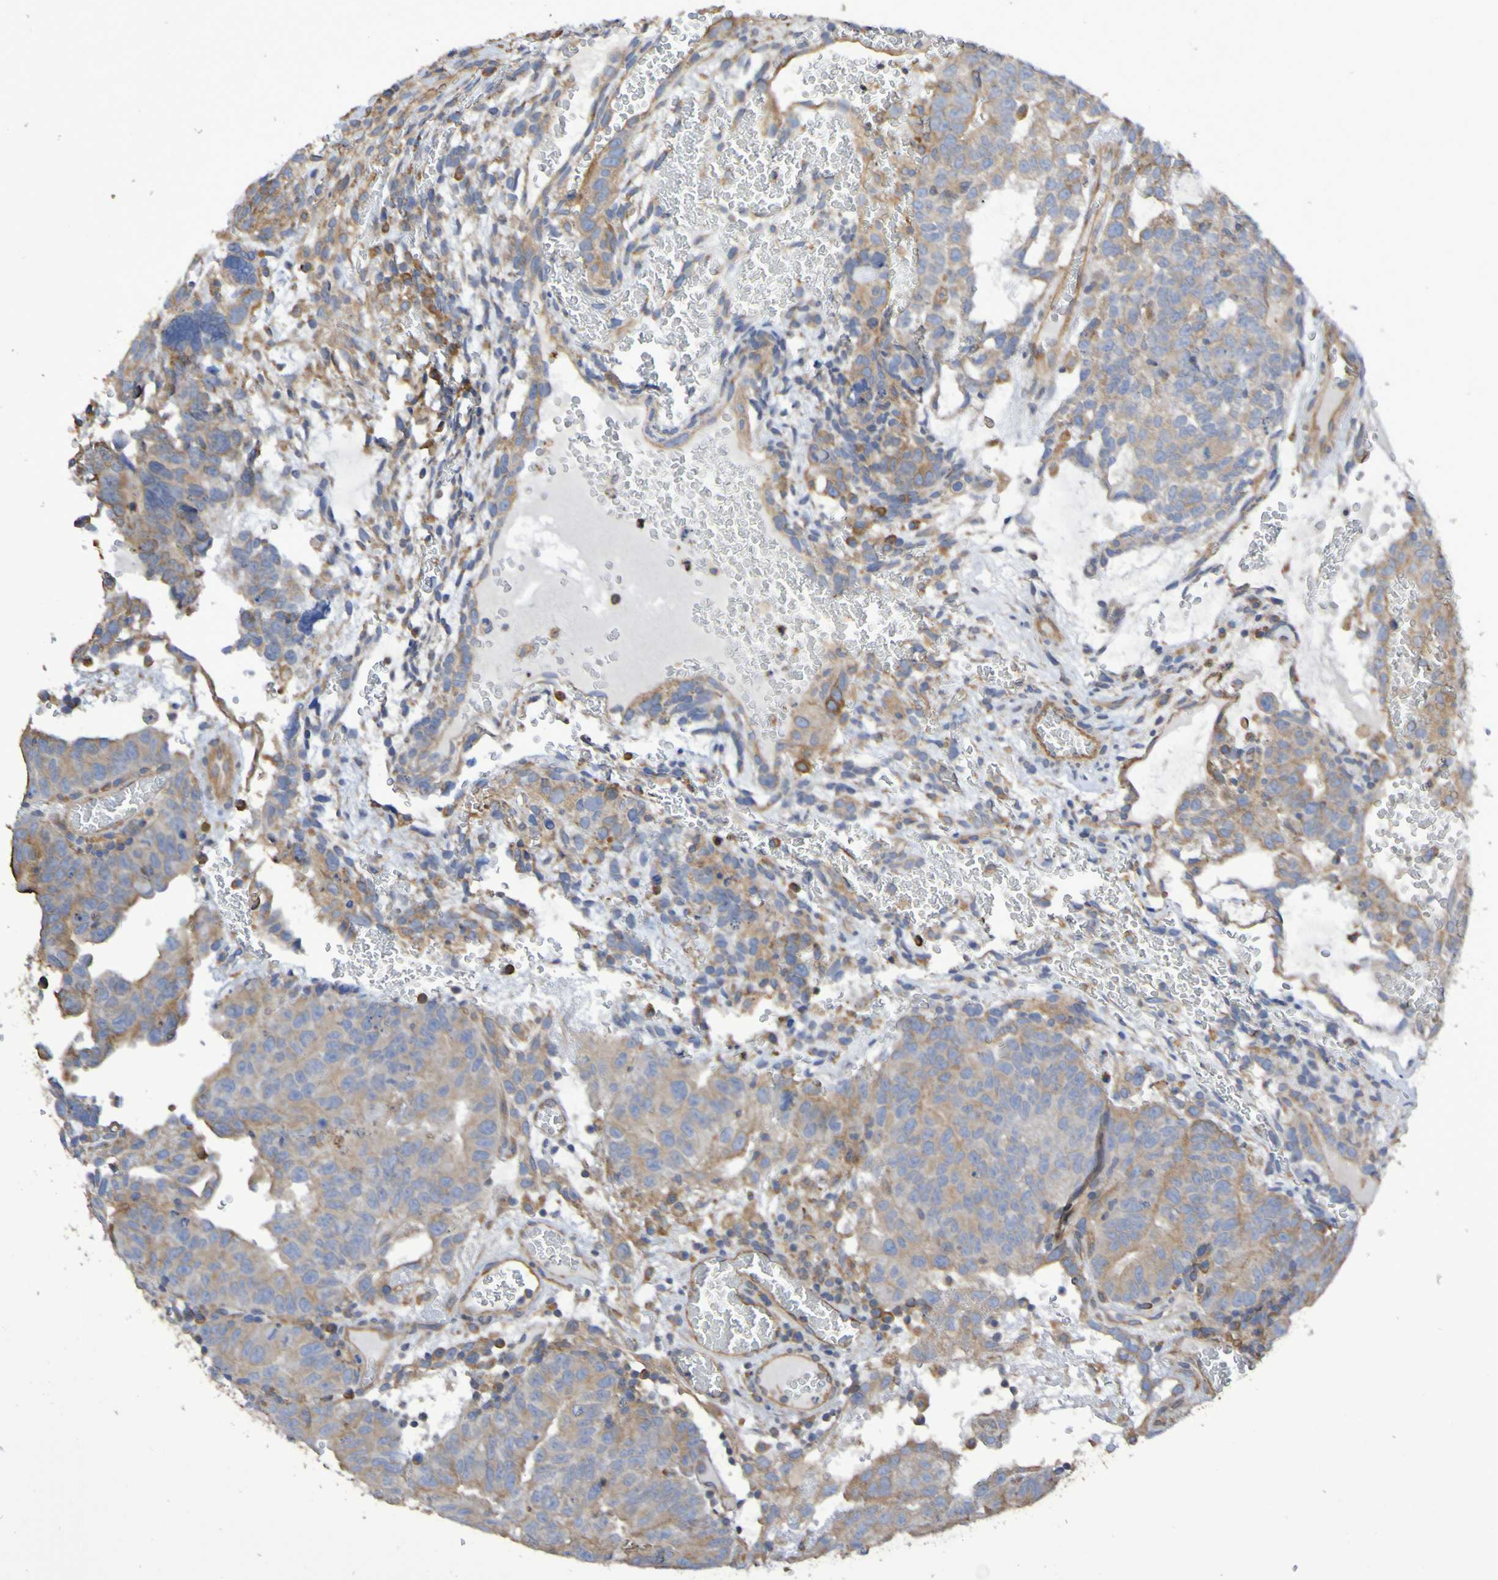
{"staining": {"intensity": "weak", "quantity": "25%-75%", "location": "cytoplasmic/membranous"}, "tissue": "testis cancer", "cell_type": "Tumor cells", "image_type": "cancer", "snomed": [{"axis": "morphology", "description": "Seminoma, NOS"}, {"axis": "morphology", "description": "Carcinoma, Embryonal, NOS"}, {"axis": "topography", "description": "Testis"}], "caption": "A photomicrograph of human testis embryonal carcinoma stained for a protein reveals weak cytoplasmic/membranous brown staining in tumor cells.", "gene": "SYNJ1", "patient": {"sex": "male", "age": 52}}